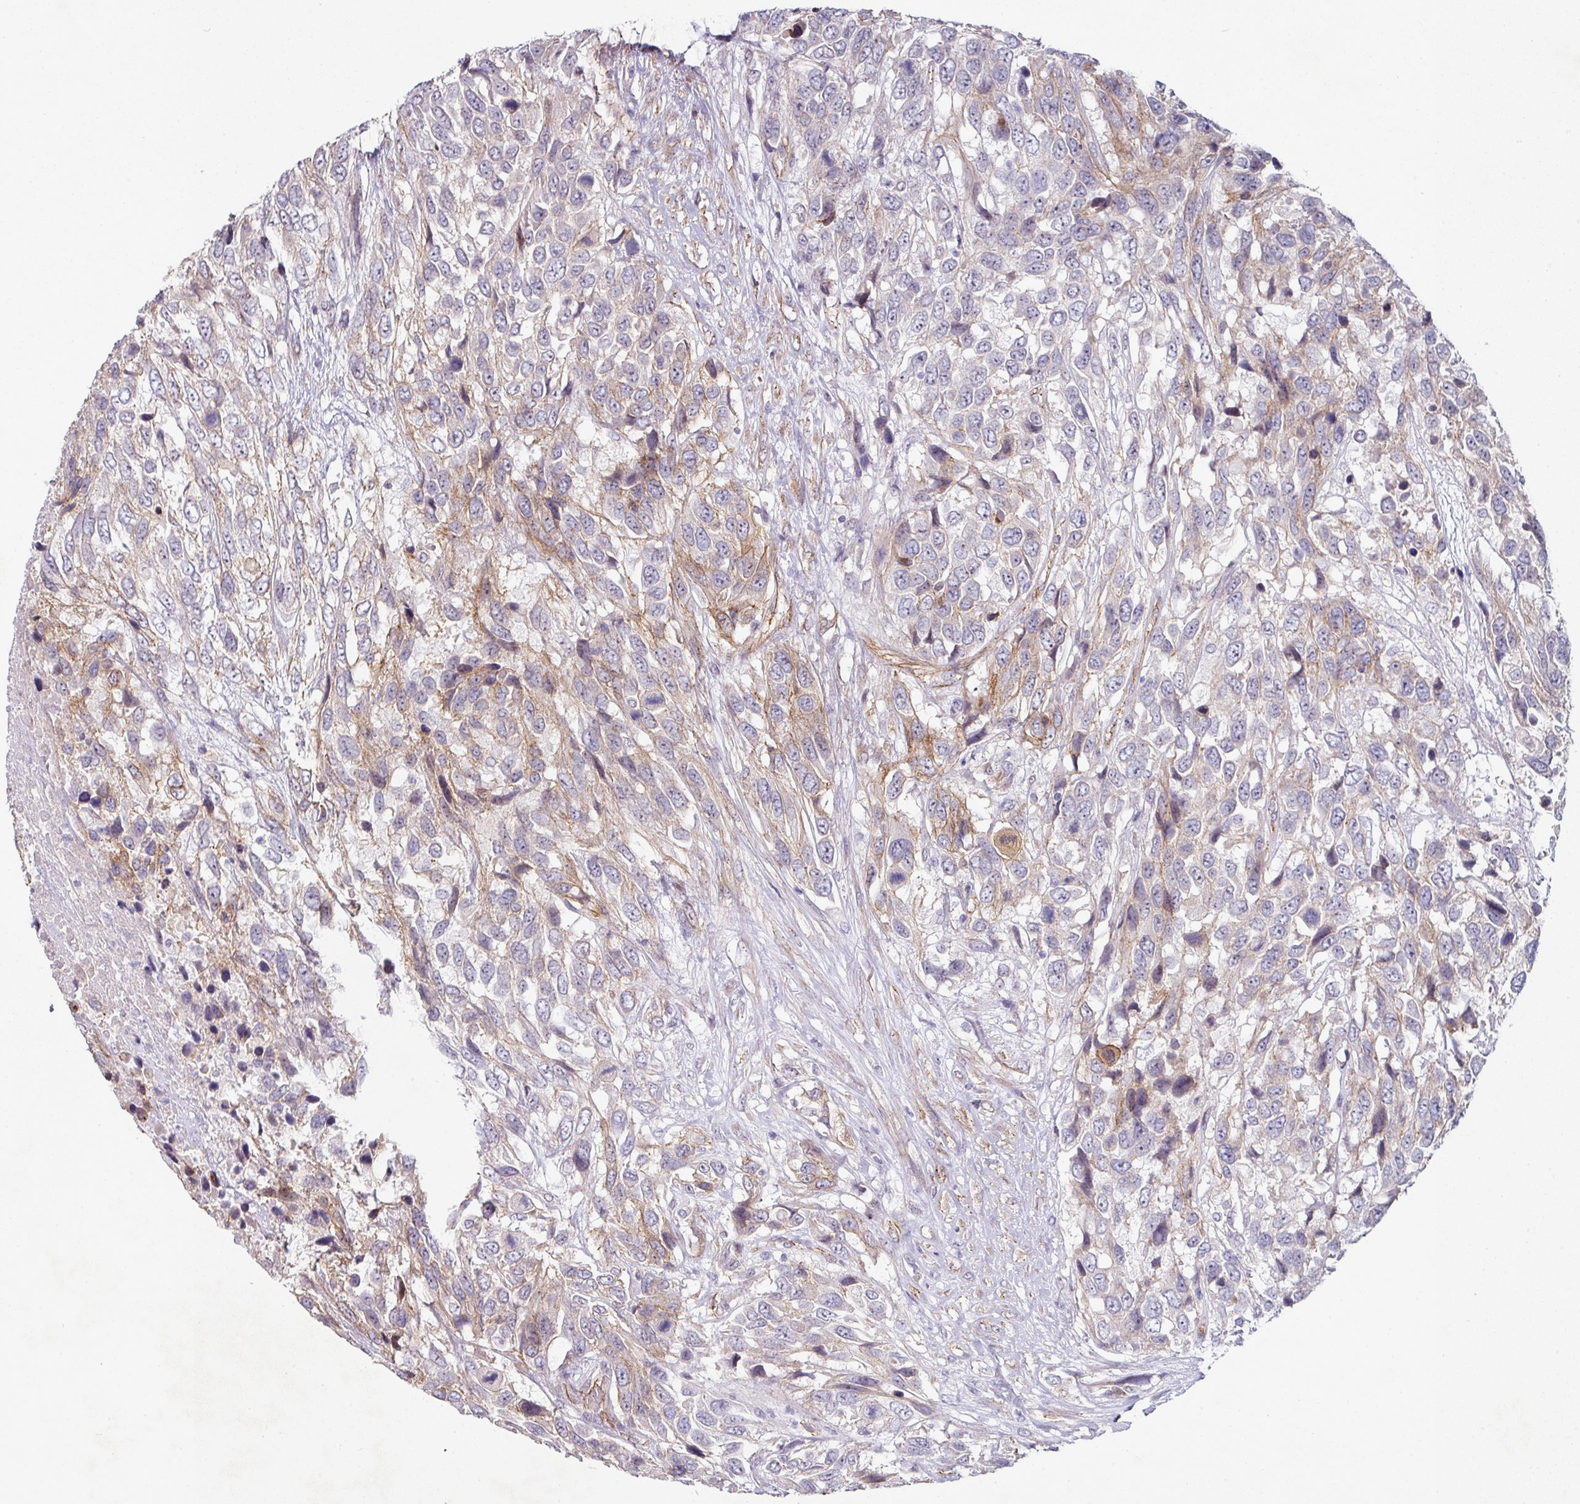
{"staining": {"intensity": "moderate", "quantity": "25%-75%", "location": "cytoplasmic/membranous"}, "tissue": "urothelial cancer", "cell_type": "Tumor cells", "image_type": "cancer", "snomed": [{"axis": "morphology", "description": "Urothelial carcinoma, High grade"}, {"axis": "topography", "description": "Urinary bladder"}], "caption": "This micrograph demonstrates urothelial carcinoma (high-grade) stained with immunohistochemistry to label a protein in brown. The cytoplasmic/membranous of tumor cells show moderate positivity for the protein. Nuclei are counter-stained blue.", "gene": "JUP", "patient": {"sex": "female", "age": 70}}